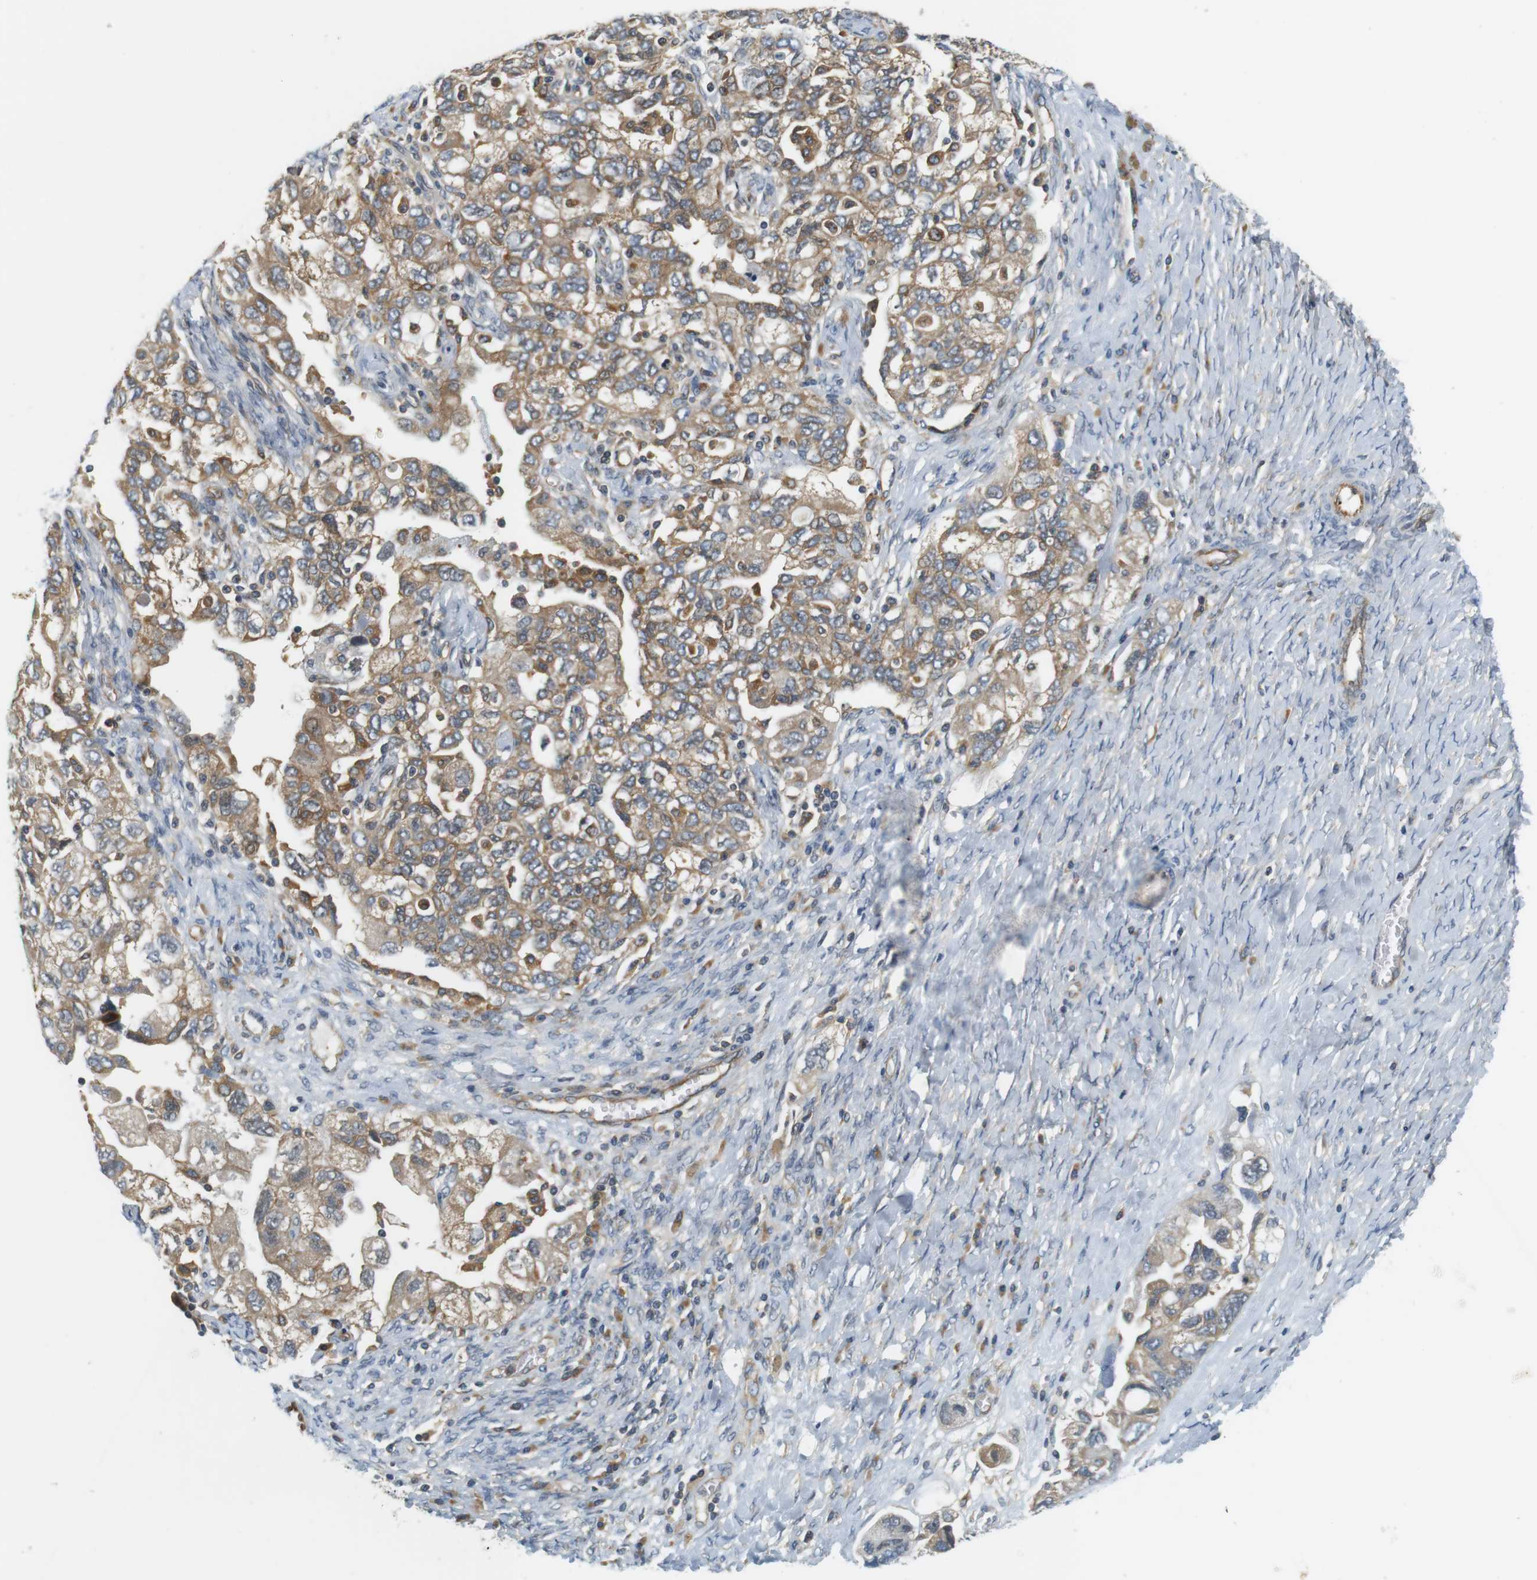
{"staining": {"intensity": "moderate", "quantity": ">75%", "location": "cytoplasmic/membranous"}, "tissue": "ovarian cancer", "cell_type": "Tumor cells", "image_type": "cancer", "snomed": [{"axis": "morphology", "description": "Carcinoma, NOS"}, {"axis": "morphology", "description": "Cystadenocarcinoma, serous, NOS"}, {"axis": "topography", "description": "Ovary"}], "caption": "Brown immunohistochemical staining in human ovarian cancer (carcinoma) demonstrates moderate cytoplasmic/membranous staining in about >75% of tumor cells.", "gene": "SH3GLB1", "patient": {"sex": "female", "age": 69}}